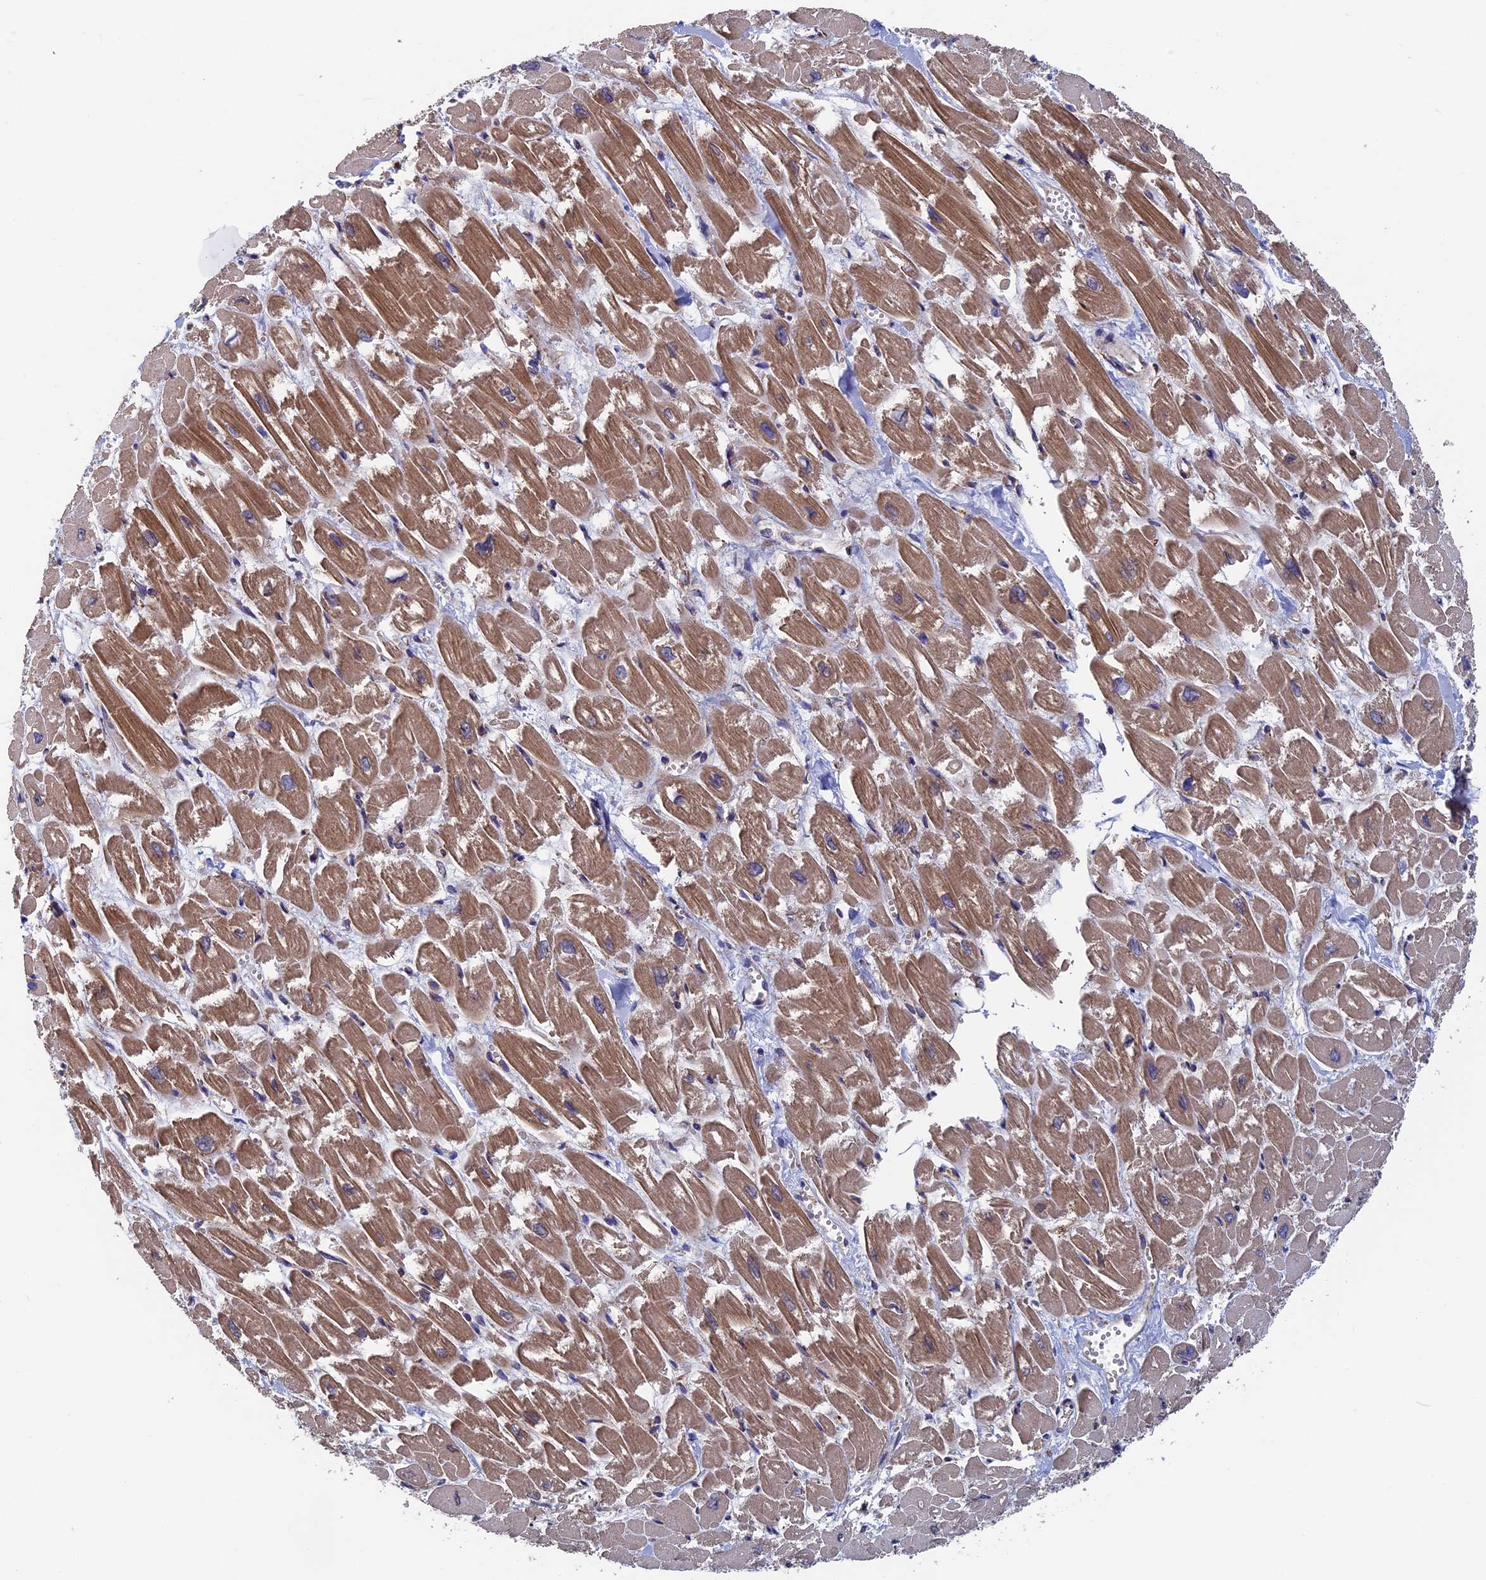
{"staining": {"intensity": "moderate", "quantity": ">75%", "location": "cytoplasmic/membranous"}, "tissue": "heart muscle", "cell_type": "Cardiomyocytes", "image_type": "normal", "snomed": [{"axis": "morphology", "description": "Normal tissue, NOS"}, {"axis": "topography", "description": "Heart"}], "caption": "Brown immunohistochemical staining in benign human heart muscle displays moderate cytoplasmic/membranous positivity in about >75% of cardiomyocytes.", "gene": "RPUSD1", "patient": {"sex": "male", "age": 54}}